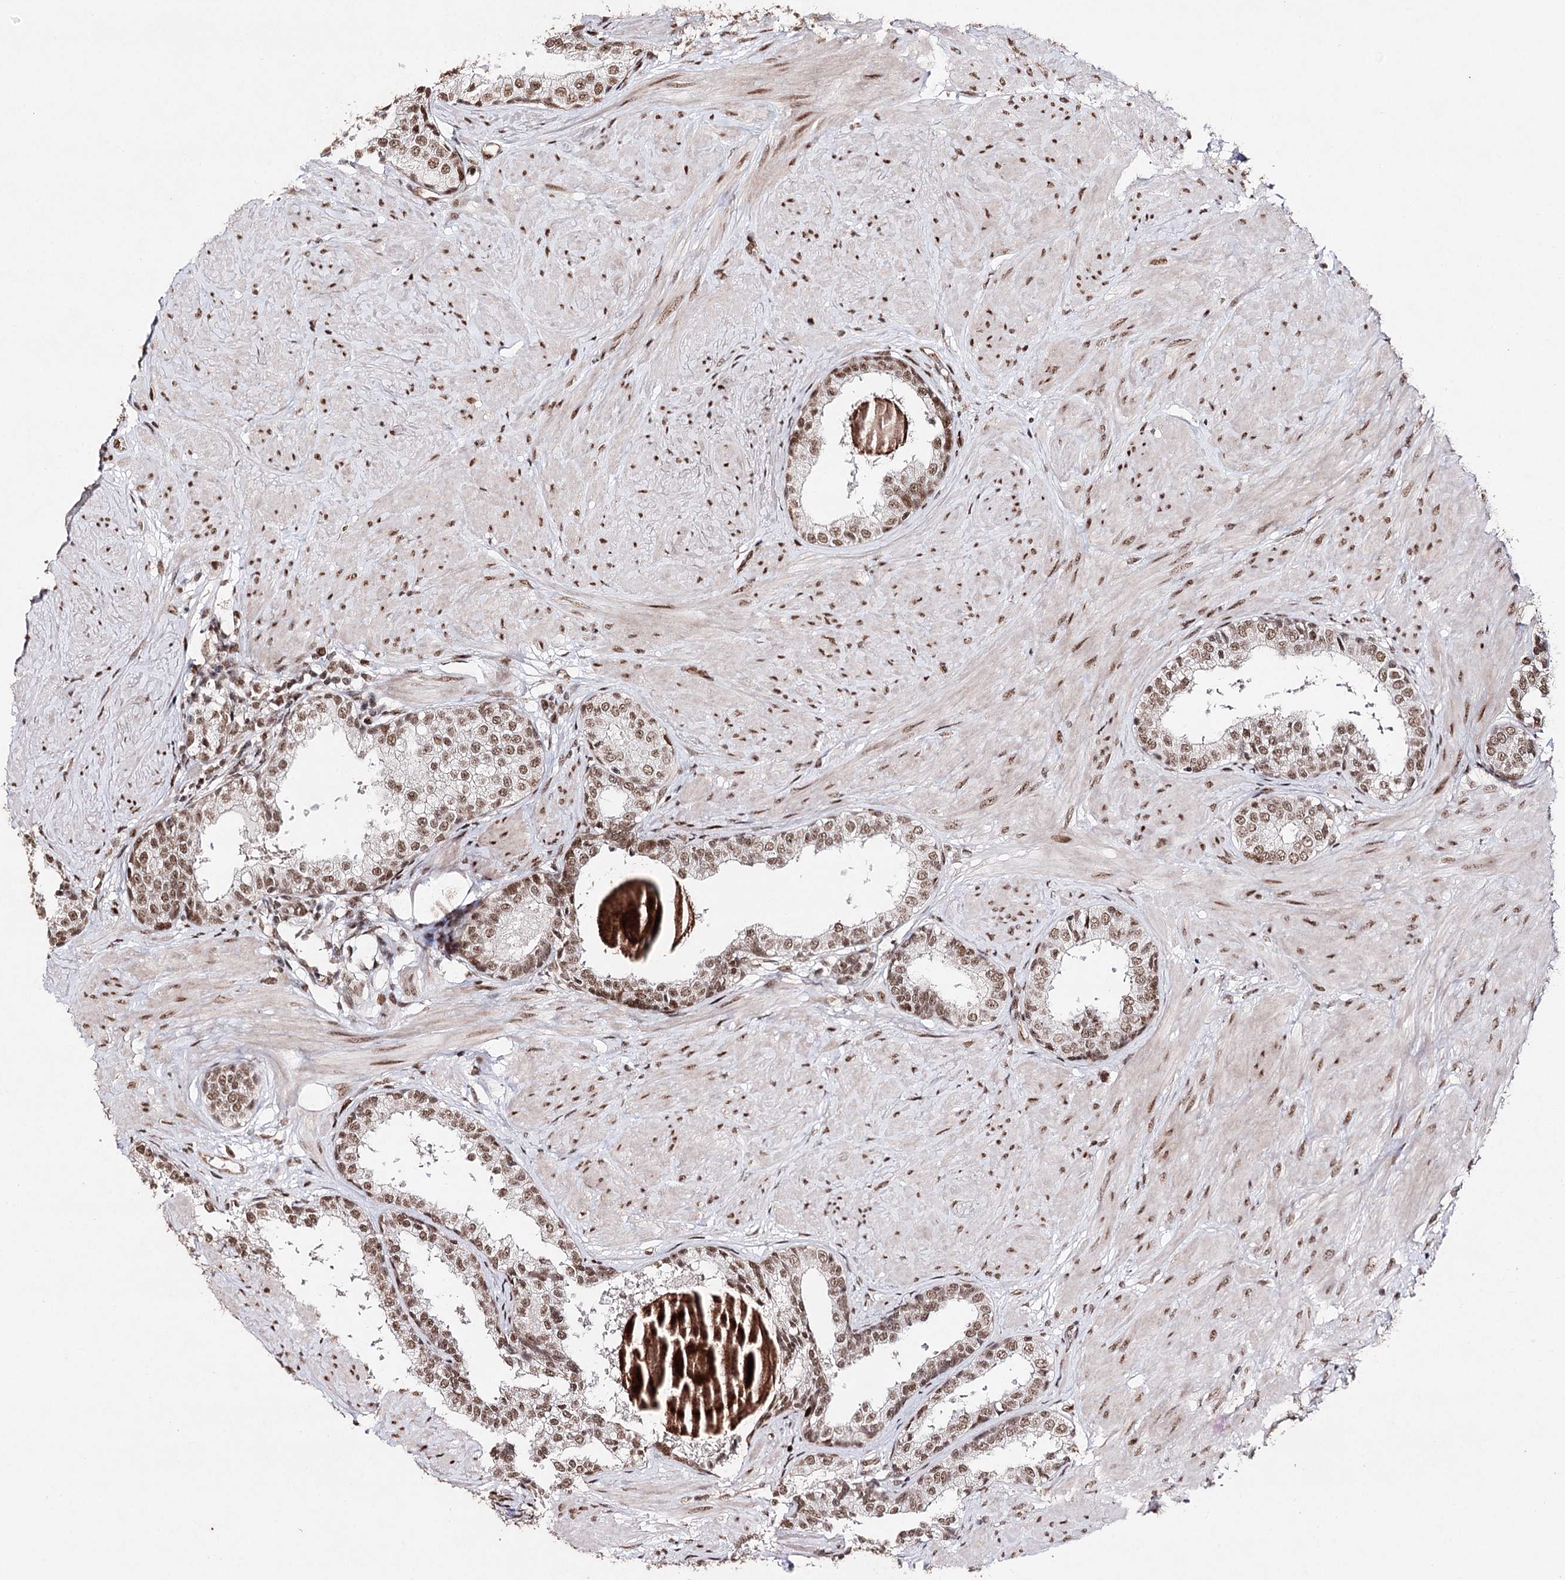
{"staining": {"intensity": "strong", "quantity": ">75%", "location": "nuclear"}, "tissue": "prostate", "cell_type": "Glandular cells", "image_type": "normal", "snomed": [{"axis": "morphology", "description": "Normal tissue, NOS"}, {"axis": "topography", "description": "Prostate"}], "caption": "This is an image of immunohistochemistry staining of normal prostate, which shows strong expression in the nuclear of glandular cells.", "gene": "PDCD4", "patient": {"sex": "male", "age": 48}}